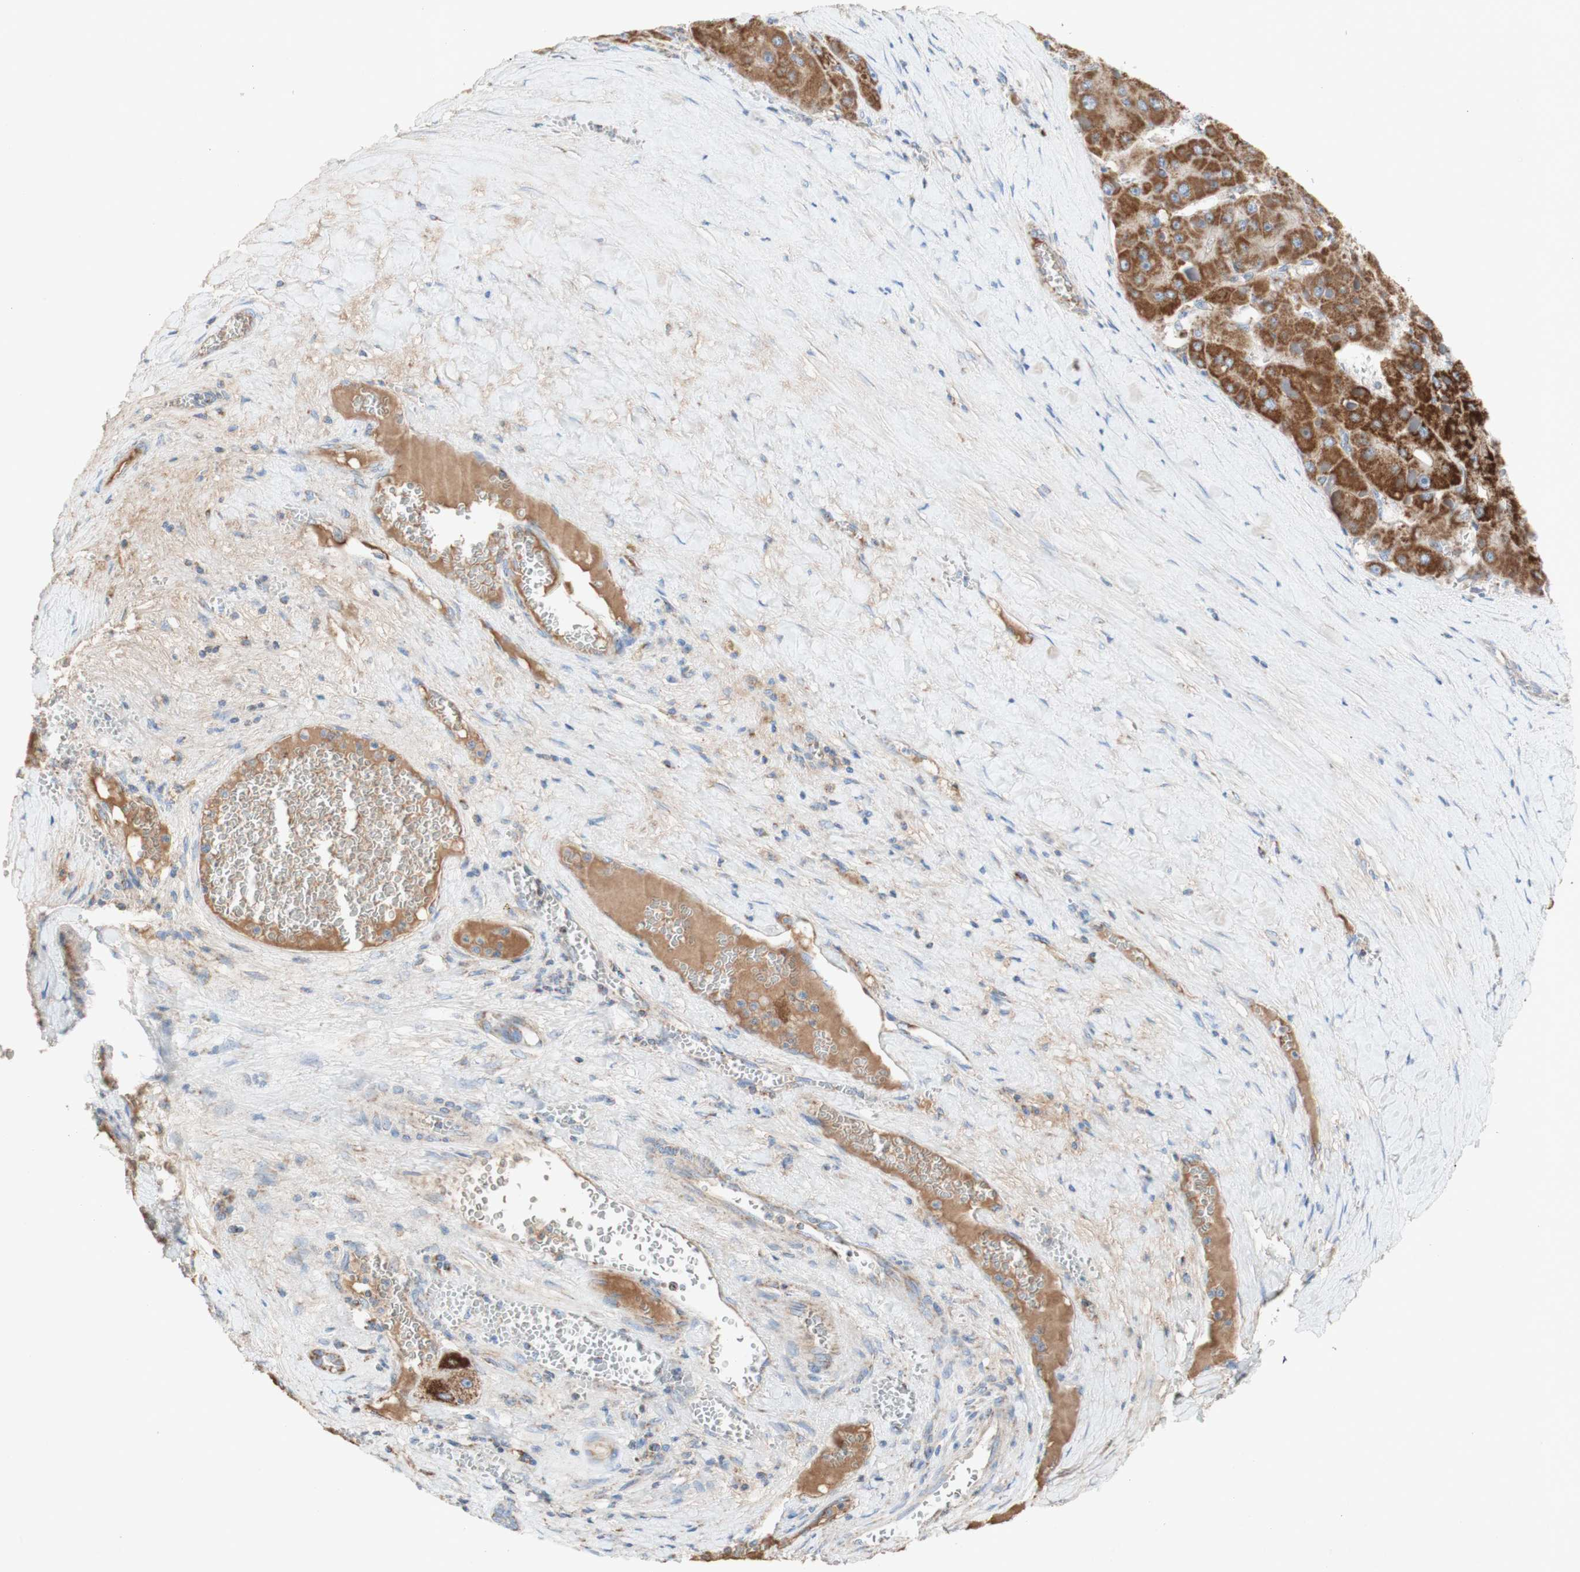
{"staining": {"intensity": "moderate", "quantity": ">75%", "location": "cytoplasmic/membranous"}, "tissue": "liver cancer", "cell_type": "Tumor cells", "image_type": "cancer", "snomed": [{"axis": "morphology", "description": "Carcinoma, Hepatocellular, NOS"}, {"axis": "topography", "description": "Liver"}], "caption": "A brown stain shows moderate cytoplasmic/membranous positivity of a protein in hepatocellular carcinoma (liver) tumor cells.", "gene": "SDHB", "patient": {"sex": "female", "age": 73}}